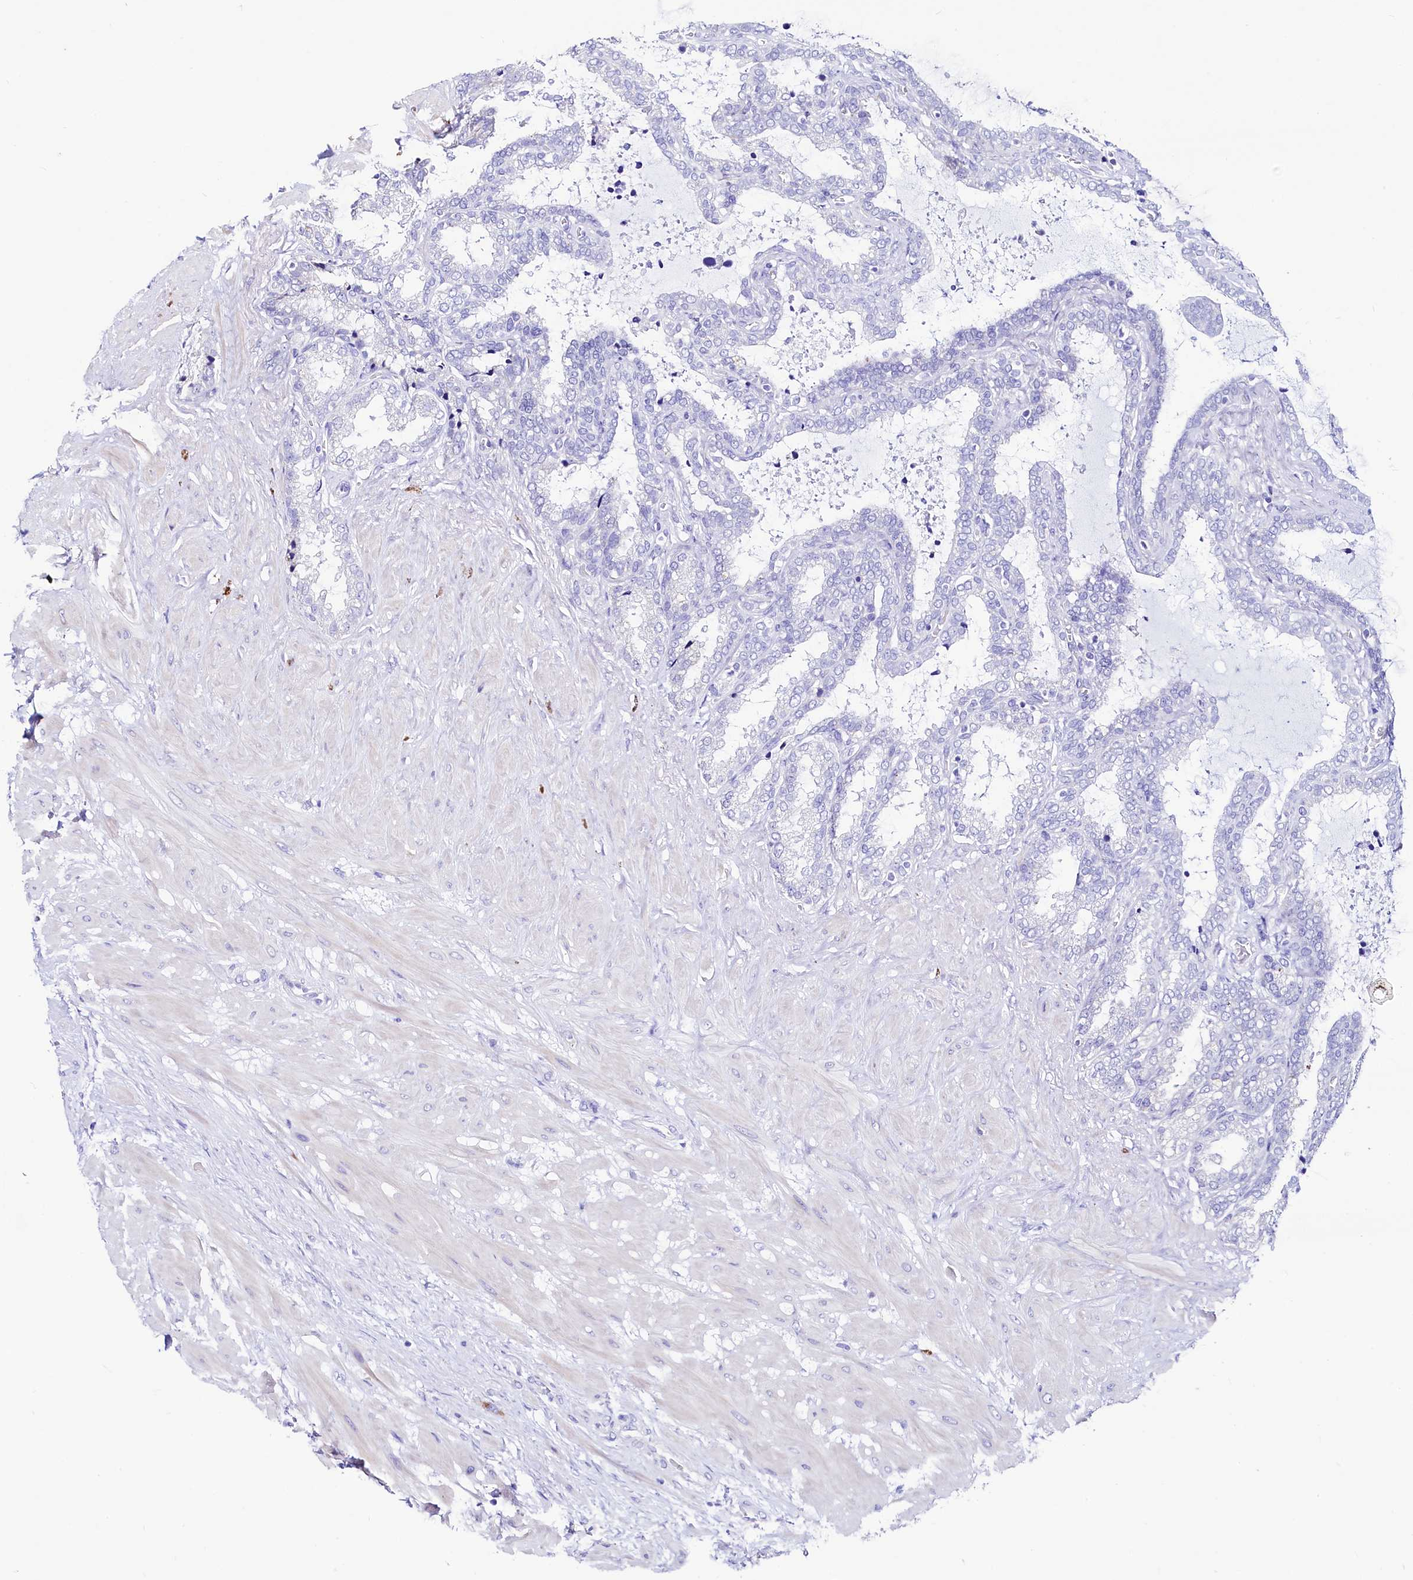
{"staining": {"intensity": "negative", "quantity": "none", "location": "none"}, "tissue": "seminal vesicle", "cell_type": "Glandular cells", "image_type": "normal", "snomed": [{"axis": "morphology", "description": "Normal tissue, NOS"}, {"axis": "topography", "description": "Seminal veicle"}], "caption": "Immunohistochemical staining of normal human seminal vesicle displays no significant staining in glandular cells. (DAB (3,3'-diaminobenzidine) immunohistochemistry (IHC), high magnification).", "gene": "RBP3", "patient": {"sex": "male", "age": 46}}